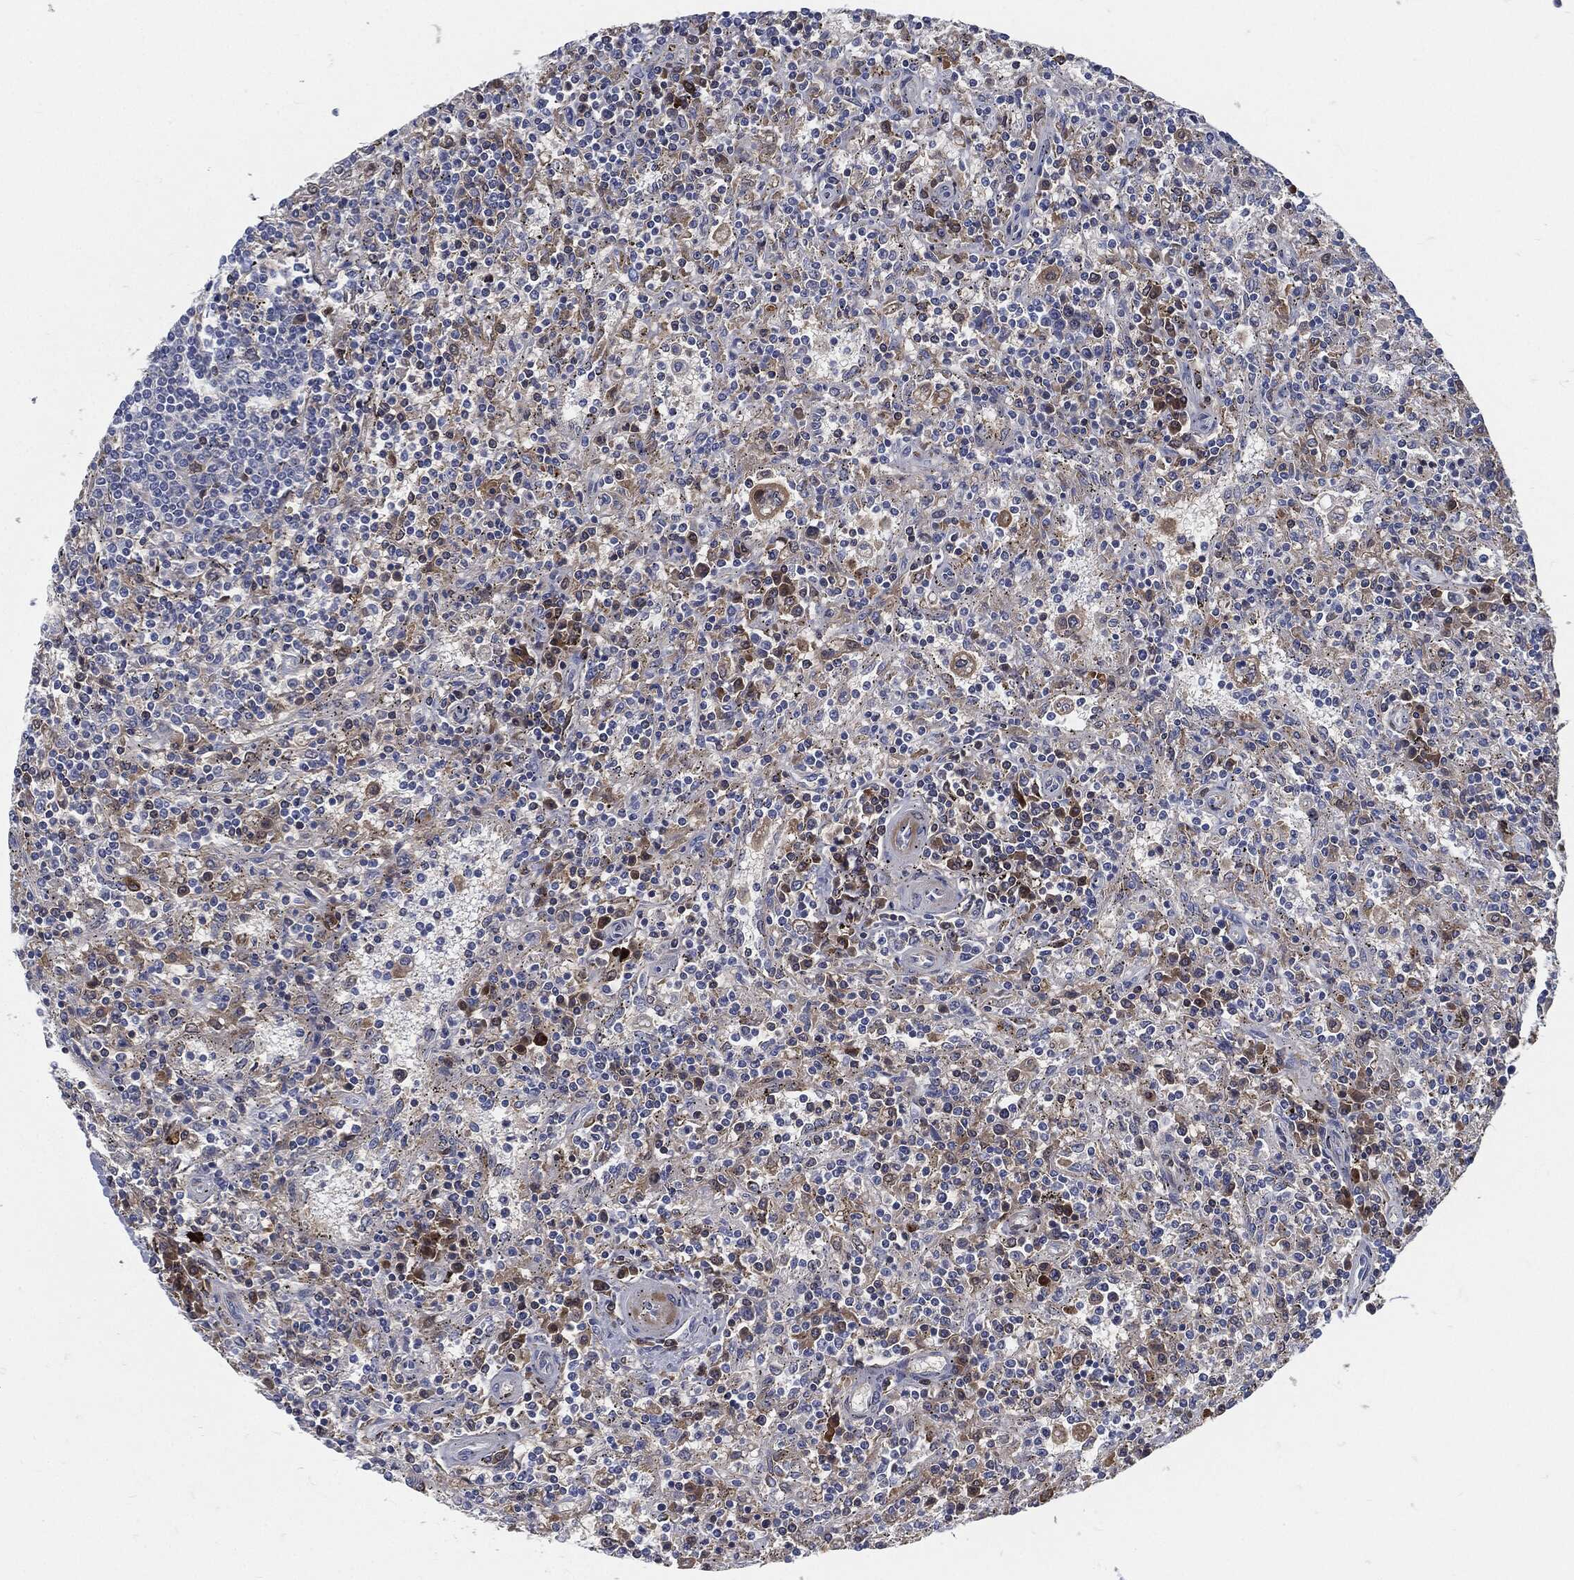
{"staining": {"intensity": "negative", "quantity": "none", "location": "none"}, "tissue": "lymphoma", "cell_type": "Tumor cells", "image_type": "cancer", "snomed": [{"axis": "morphology", "description": "Malignant lymphoma, non-Hodgkin's type, Low grade"}, {"axis": "topography", "description": "Spleen"}], "caption": "Tumor cells show no significant expression in malignant lymphoma, non-Hodgkin's type (low-grade).", "gene": "MST1", "patient": {"sex": "male", "age": 62}}